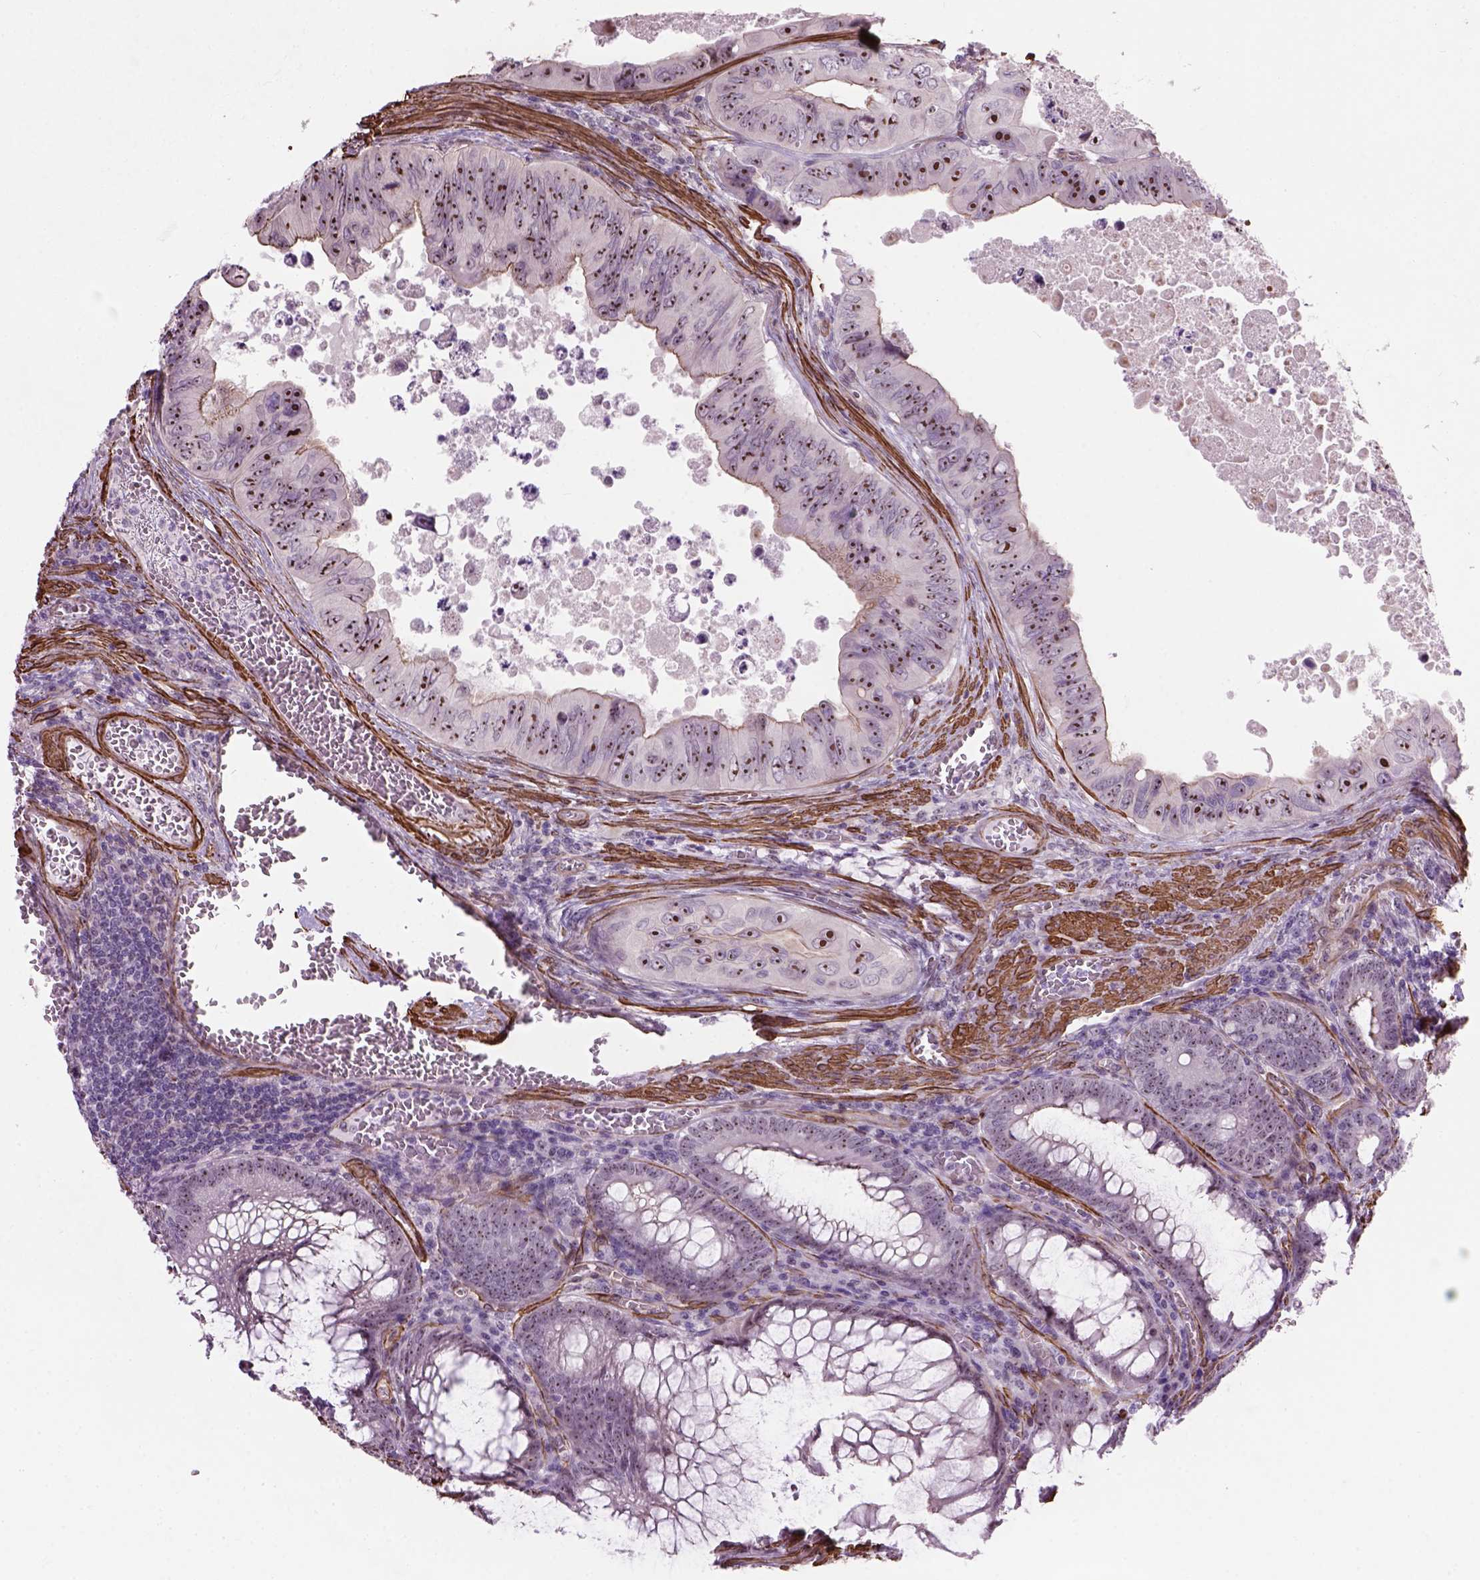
{"staining": {"intensity": "strong", "quantity": ">75%", "location": "nuclear"}, "tissue": "colorectal cancer", "cell_type": "Tumor cells", "image_type": "cancer", "snomed": [{"axis": "morphology", "description": "Adenocarcinoma, NOS"}, {"axis": "topography", "description": "Colon"}], "caption": "Colorectal cancer stained for a protein demonstrates strong nuclear positivity in tumor cells.", "gene": "RRS1", "patient": {"sex": "female", "age": 84}}